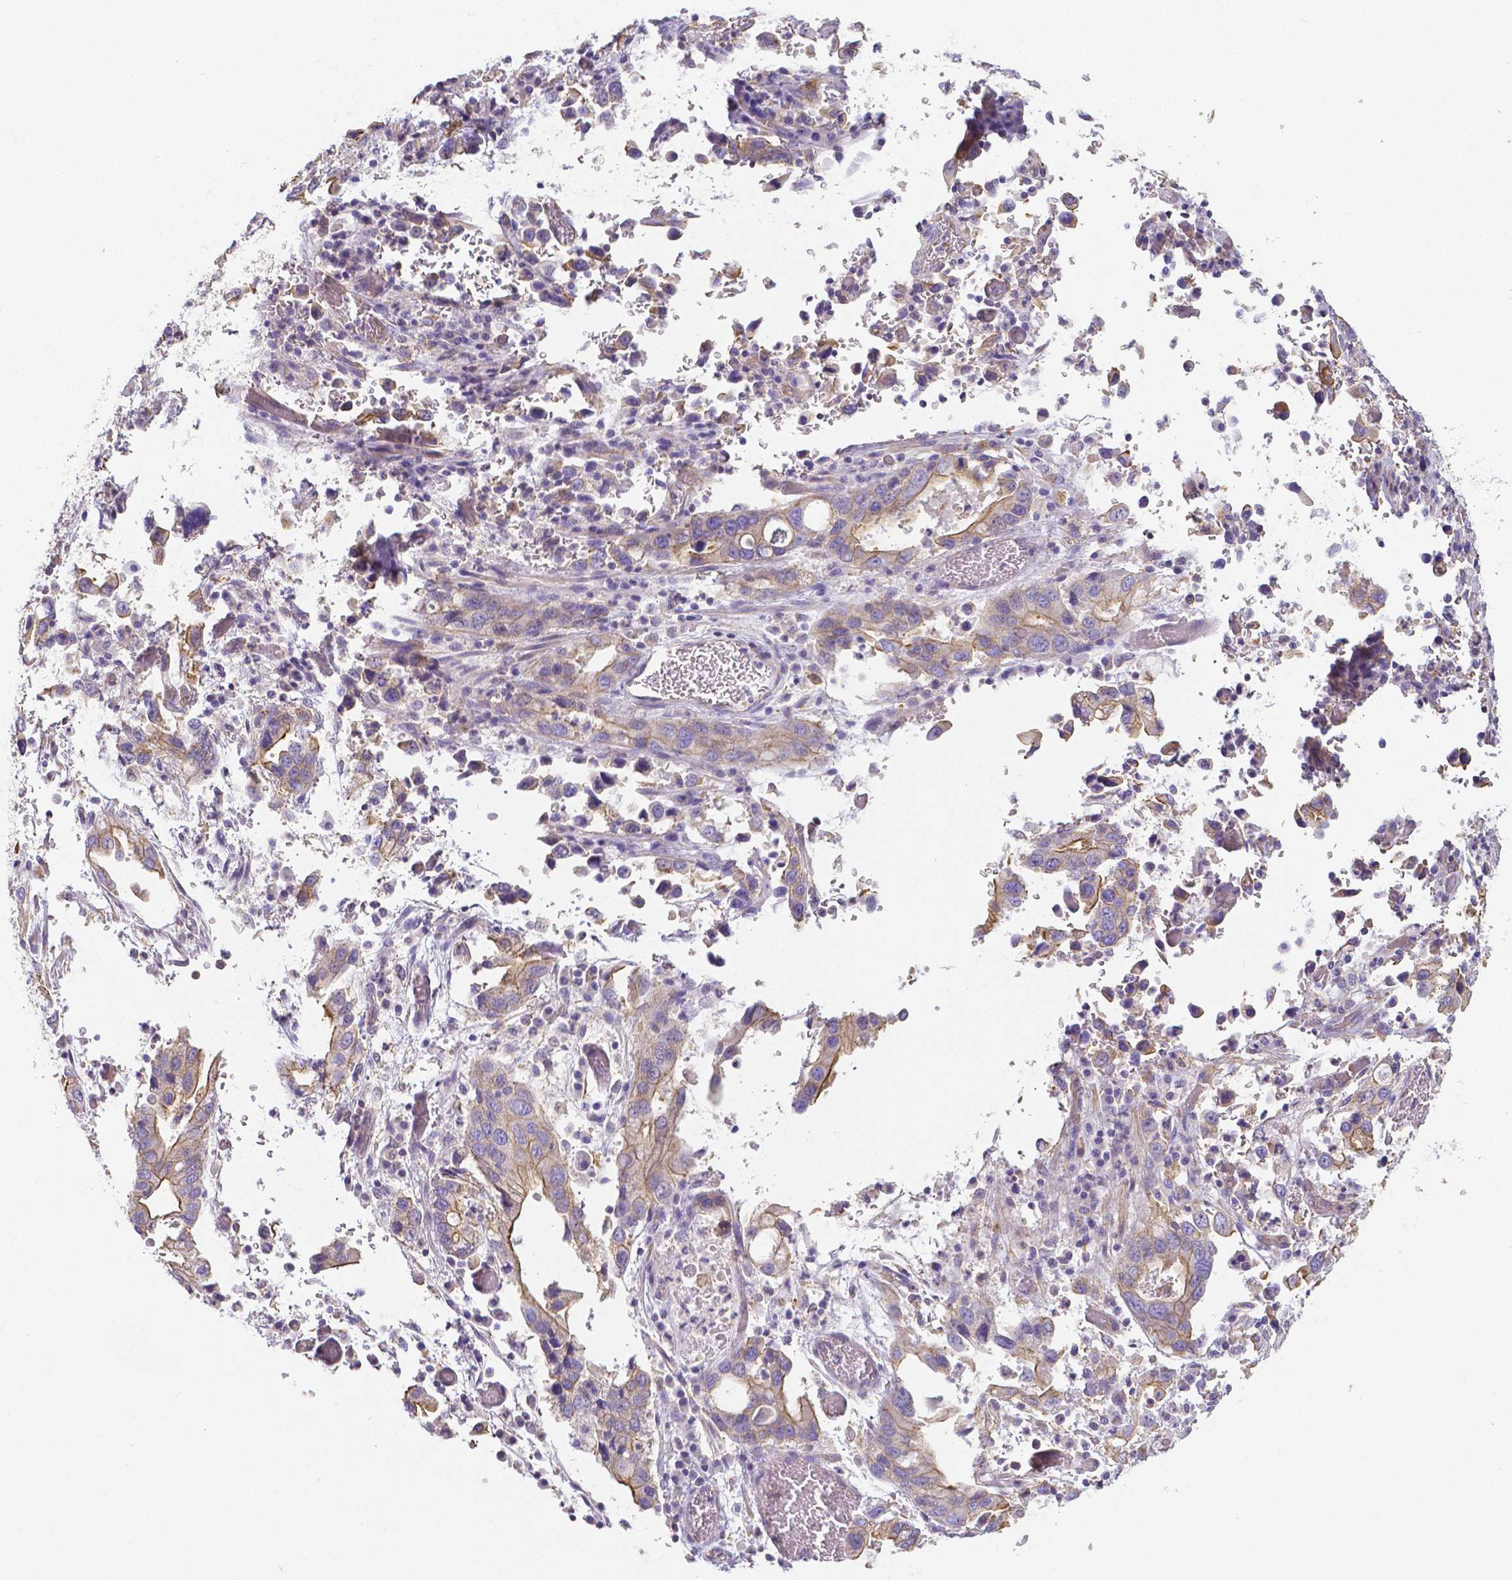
{"staining": {"intensity": "moderate", "quantity": "<25%", "location": "cytoplasmic/membranous"}, "tissue": "stomach cancer", "cell_type": "Tumor cells", "image_type": "cancer", "snomed": [{"axis": "morphology", "description": "Adenocarcinoma, NOS"}, {"axis": "topography", "description": "Stomach, upper"}], "caption": "The histopathology image reveals a brown stain indicating the presence of a protein in the cytoplasmic/membranous of tumor cells in stomach cancer.", "gene": "CRMP1", "patient": {"sex": "male", "age": 74}}